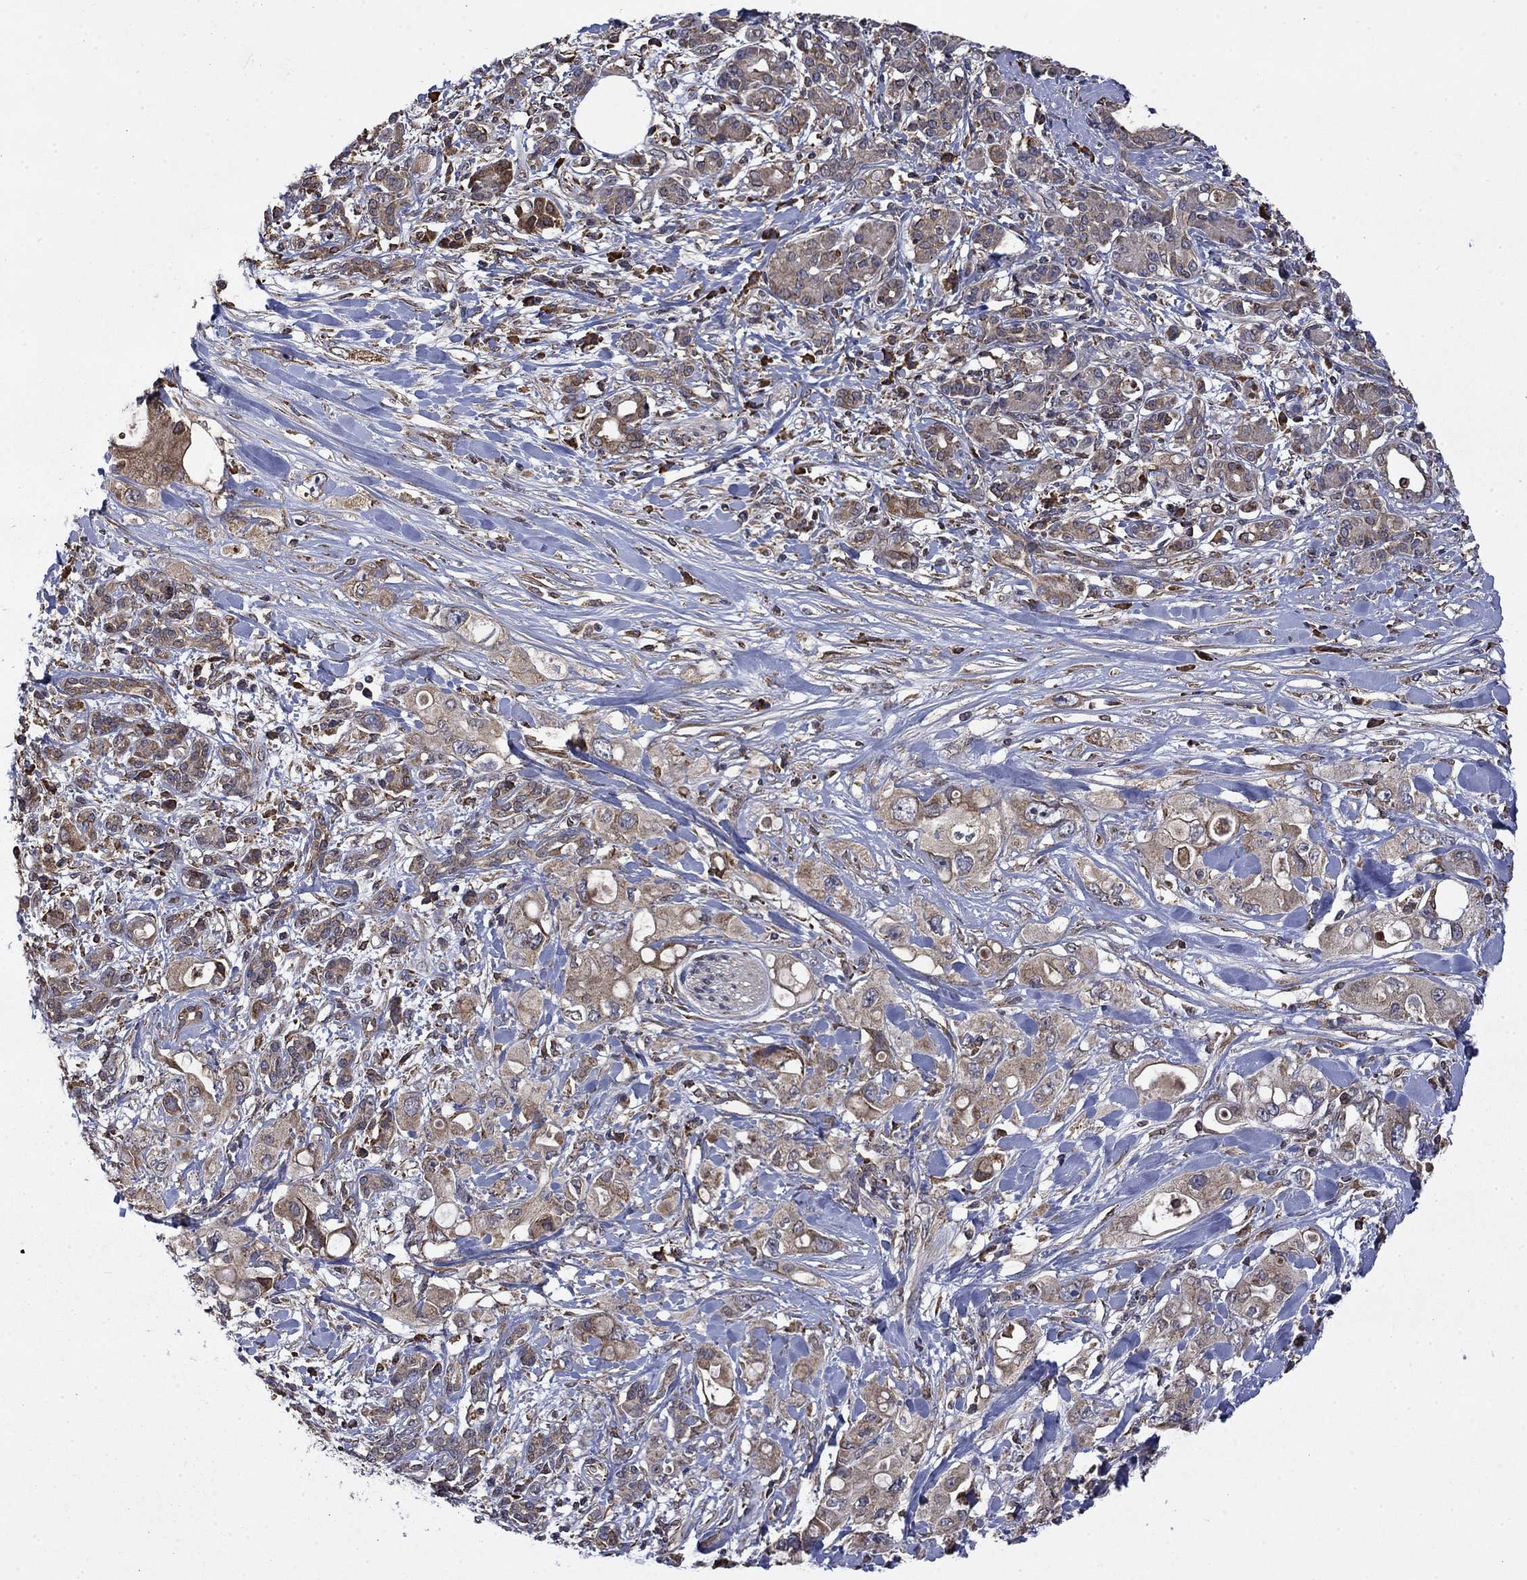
{"staining": {"intensity": "moderate", "quantity": "25%-75%", "location": "cytoplasmic/membranous"}, "tissue": "pancreatic cancer", "cell_type": "Tumor cells", "image_type": "cancer", "snomed": [{"axis": "morphology", "description": "Adenocarcinoma, NOS"}, {"axis": "topography", "description": "Pancreas"}], "caption": "A brown stain highlights moderate cytoplasmic/membranous expression of a protein in human pancreatic cancer (adenocarcinoma) tumor cells.", "gene": "ESRRA", "patient": {"sex": "female", "age": 56}}